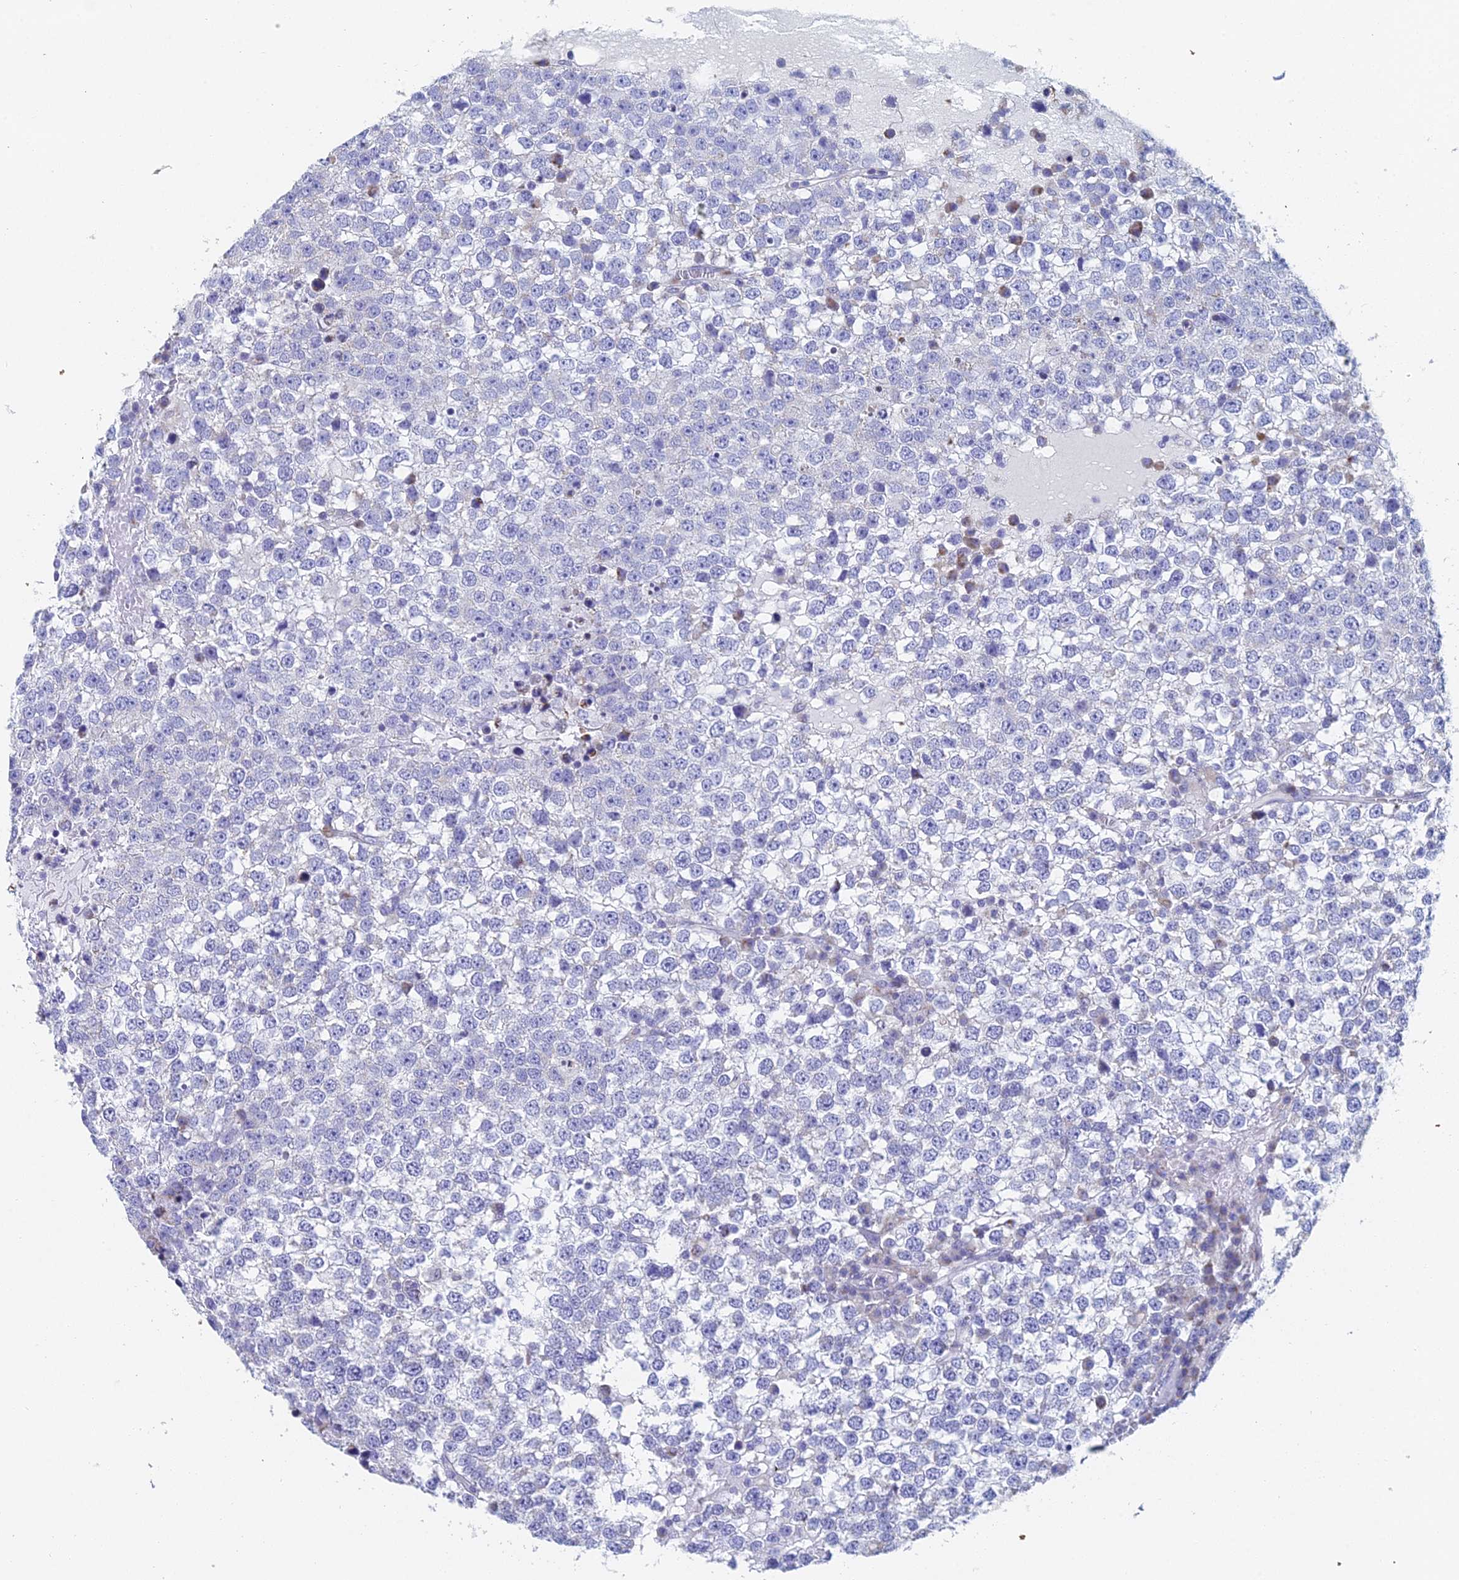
{"staining": {"intensity": "negative", "quantity": "none", "location": "none"}, "tissue": "testis cancer", "cell_type": "Tumor cells", "image_type": "cancer", "snomed": [{"axis": "morphology", "description": "Seminoma, NOS"}, {"axis": "topography", "description": "Testis"}], "caption": "High power microscopy micrograph of an IHC photomicrograph of seminoma (testis), revealing no significant positivity in tumor cells.", "gene": "ACSM1", "patient": {"sex": "male", "age": 65}}